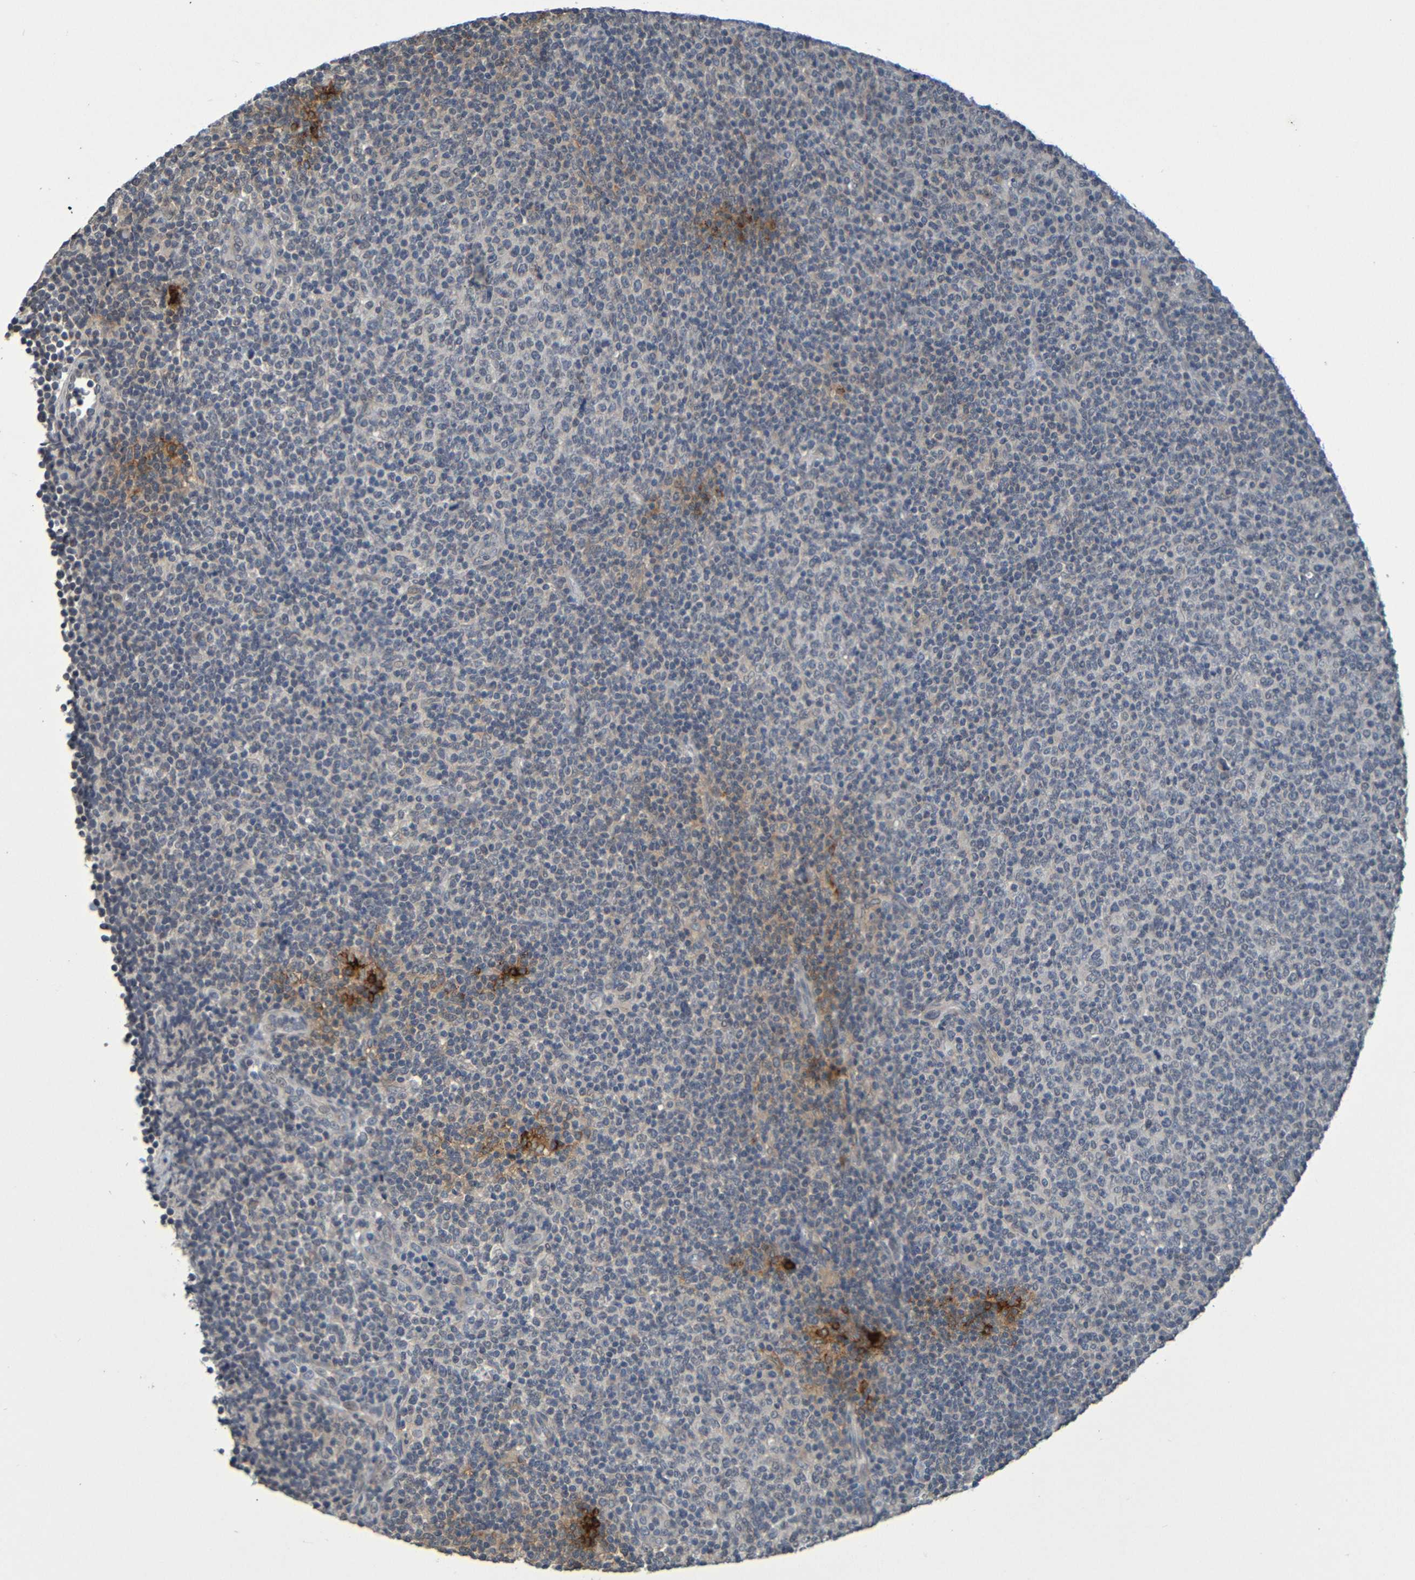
{"staining": {"intensity": "moderate", "quantity": "<25%", "location": "cytoplasmic/membranous"}, "tissue": "lymphoma", "cell_type": "Tumor cells", "image_type": "cancer", "snomed": [{"axis": "morphology", "description": "Malignant lymphoma, non-Hodgkin's type, Low grade"}, {"axis": "topography", "description": "Lymph node"}], "caption": "A histopathology image of human lymphoma stained for a protein displays moderate cytoplasmic/membranous brown staining in tumor cells.", "gene": "C3AR1", "patient": {"sex": "male", "age": 70}}